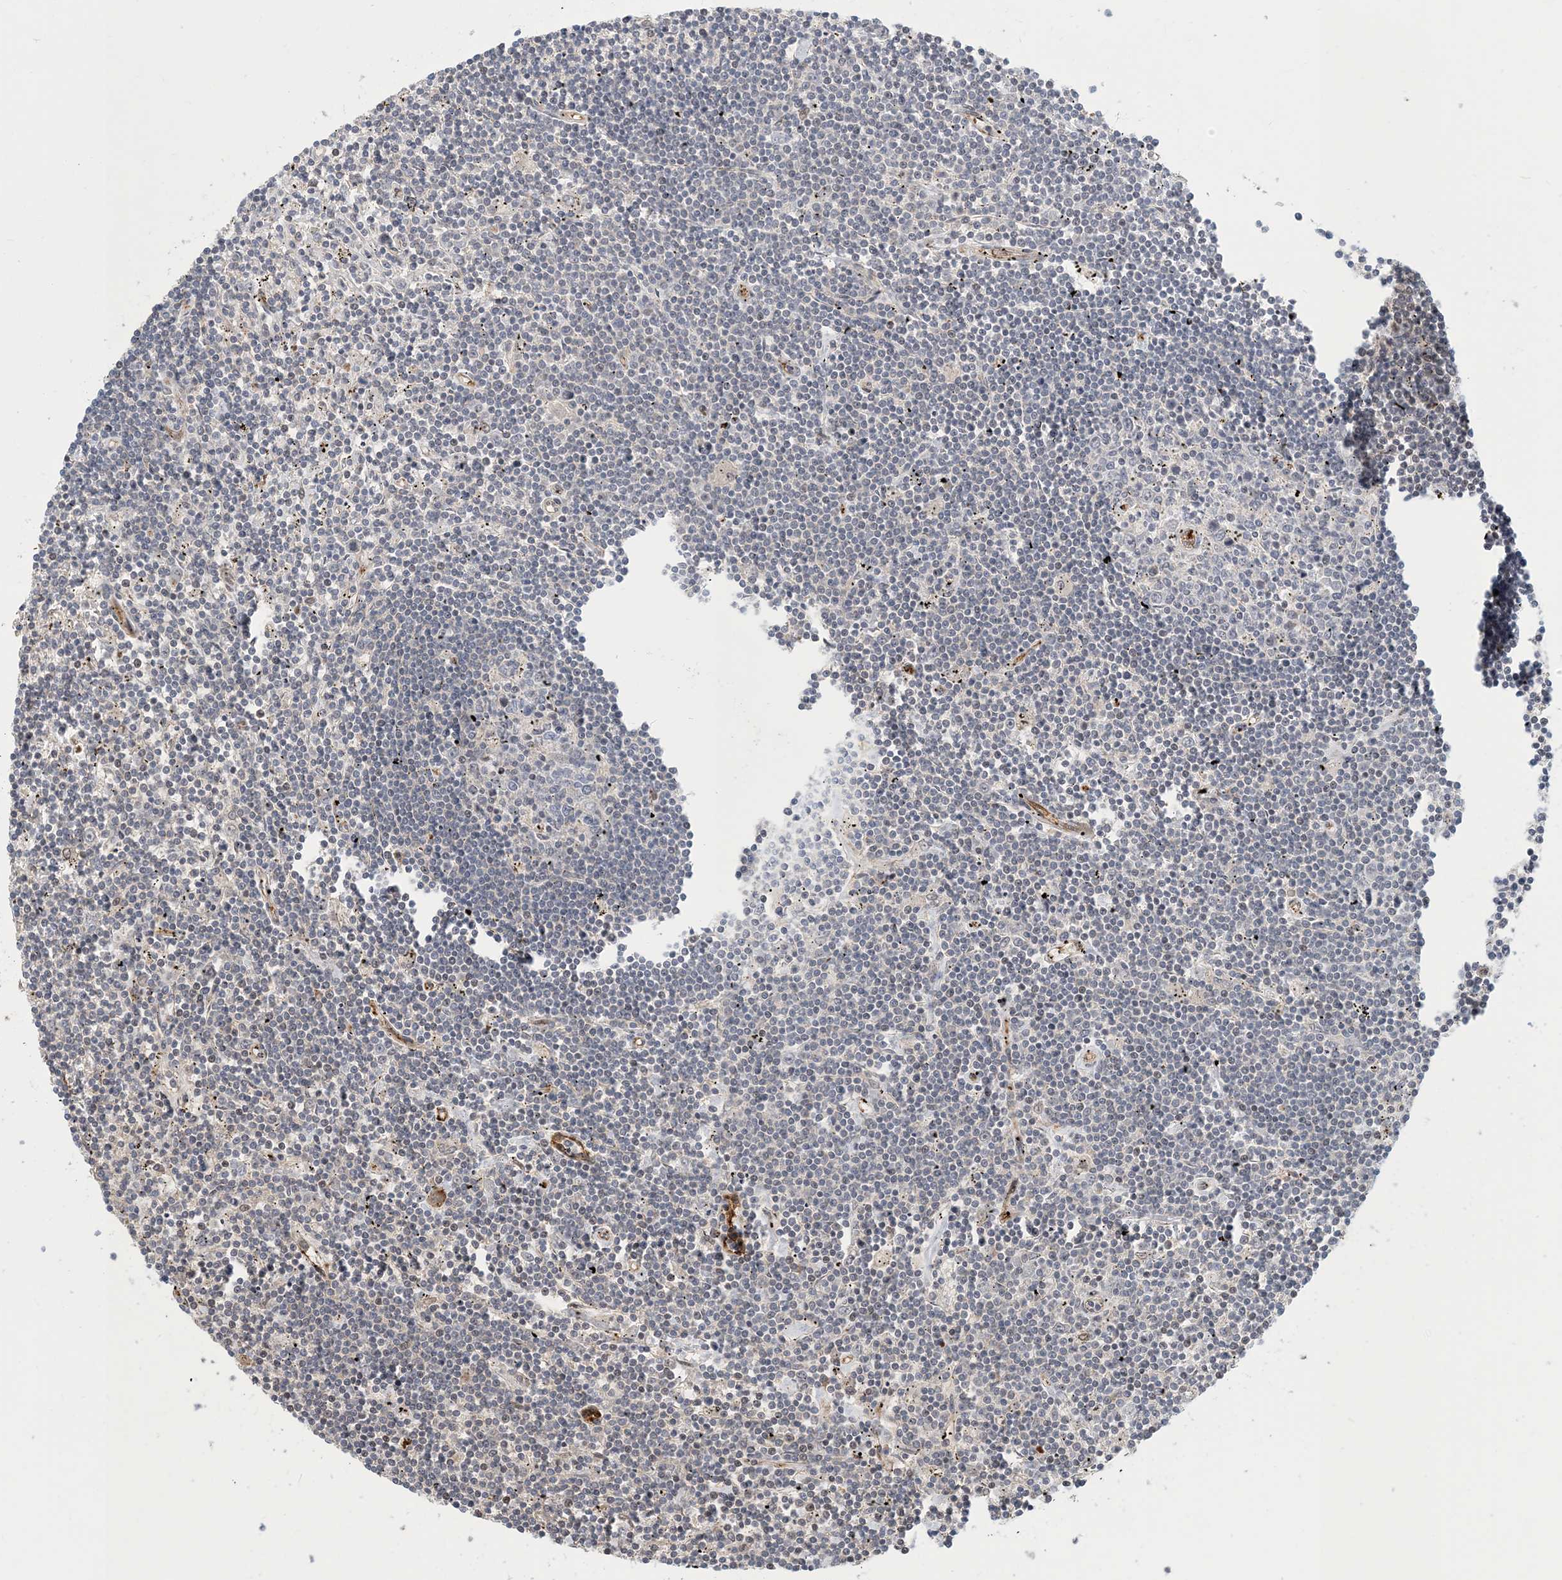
{"staining": {"intensity": "negative", "quantity": "none", "location": "none"}, "tissue": "lymphoma", "cell_type": "Tumor cells", "image_type": "cancer", "snomed": [{"axis": "morphology", "description": "Malignant lymphoma, non-Hodgkin's type, Low grade"}, {"axis": "topography", "description": "Spleen"}], "caption": "This image is of lymphoma stained with immunohistochemistry to label a protein in brown with the nuclei are counter-stained blue. There is no expression in tumor cells.", "gene": "MAPKBP1", "patient": {"sex": "male", "age": 76}}